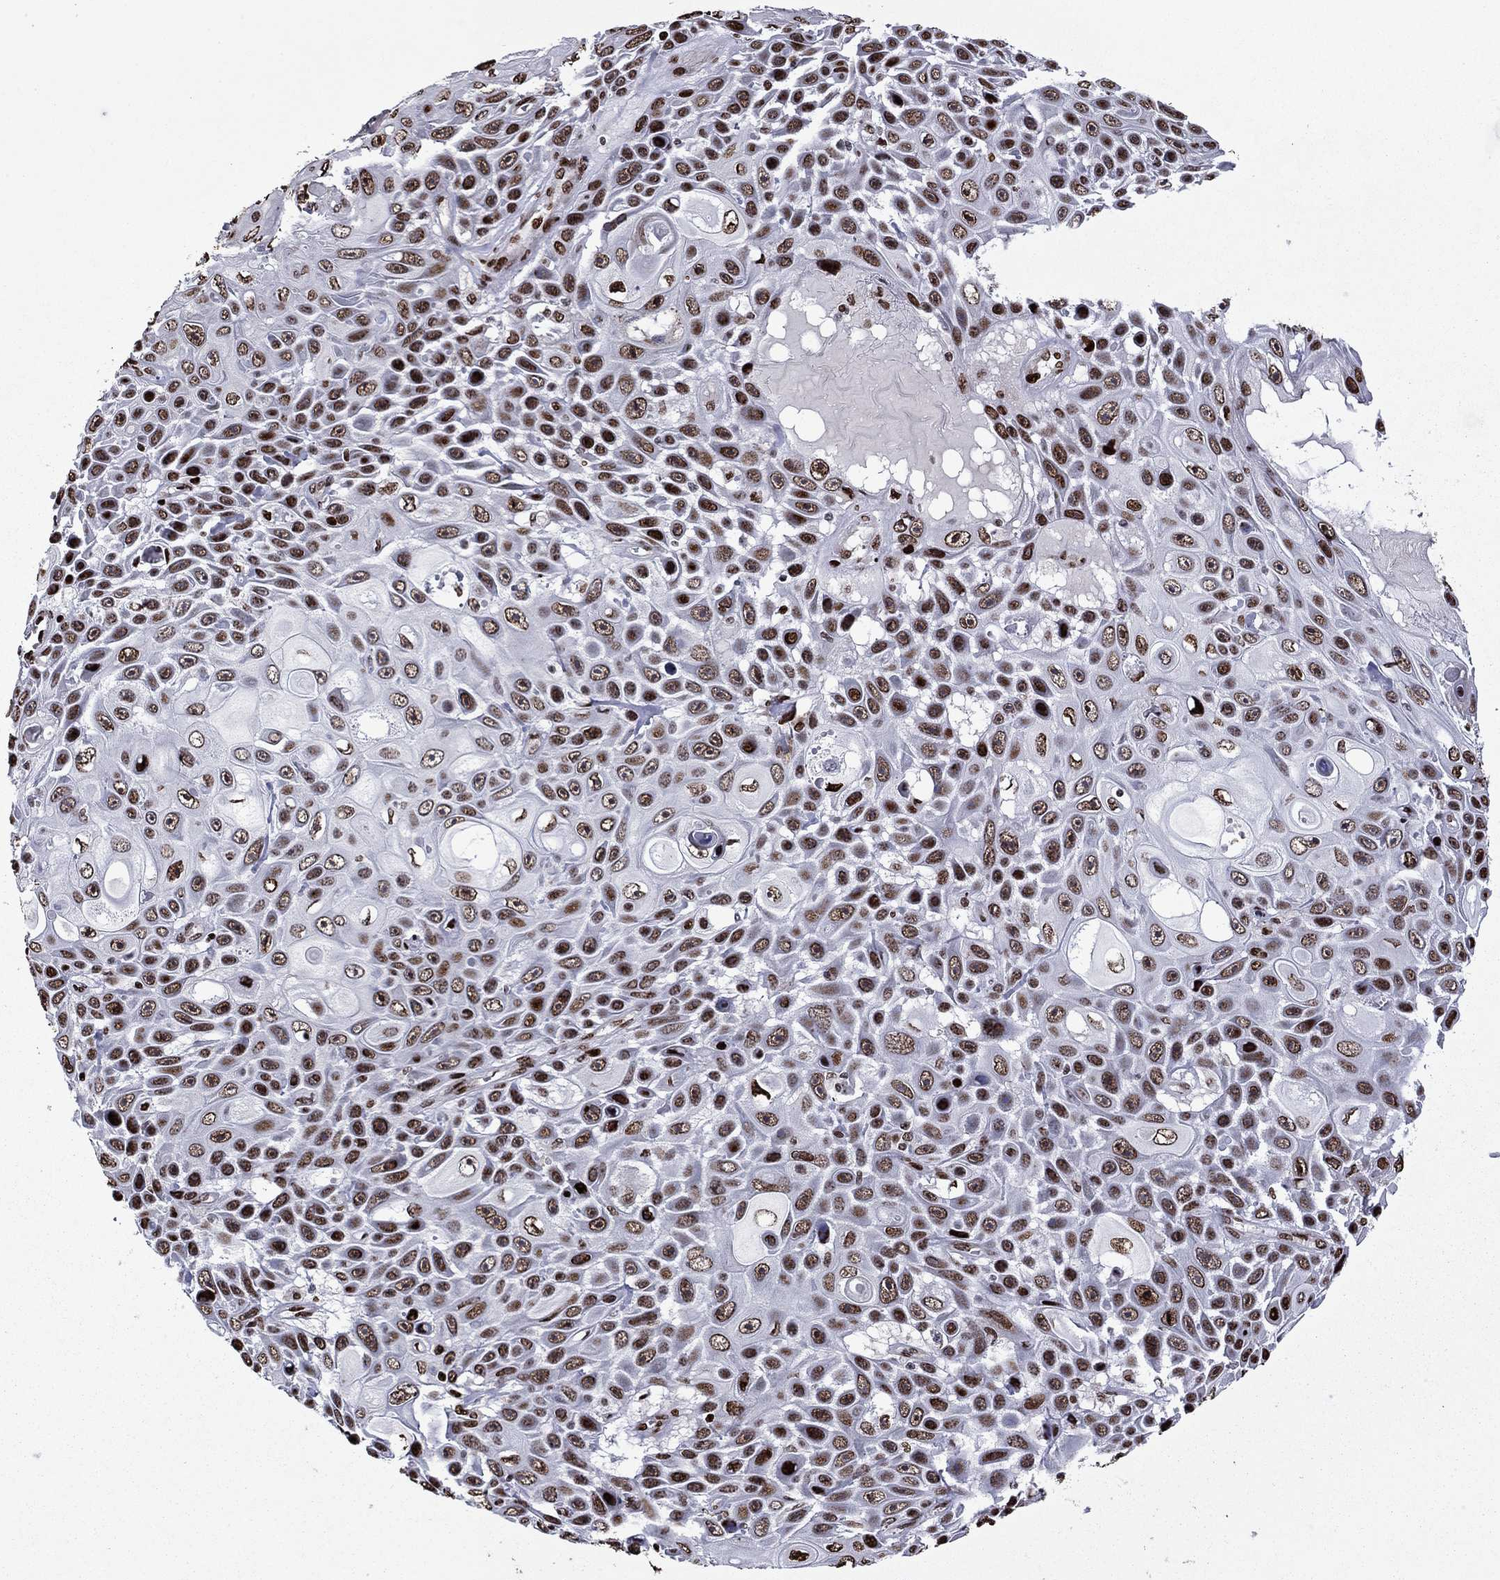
{"staining": {"intensity": "strong", "quantity": ">75%", "location": "nuclear"}, "tissue": "skin cancer", "cell_type": "Tumor cells", "image_type": "cancer", "snomed": [{"axis": "morphology", "description": "Squamous cell carcinoma, NOS"}, {"axis": "topography", "description": "Skin"}], "caption": "The histopathology image demonstrates a brown stain indicating the presence of a protein in the nuclear of tumor cells in squamous cell carcinoma (skin).", "gene": "LIMK1", "patient": {"sex": "male", "age": 82}}